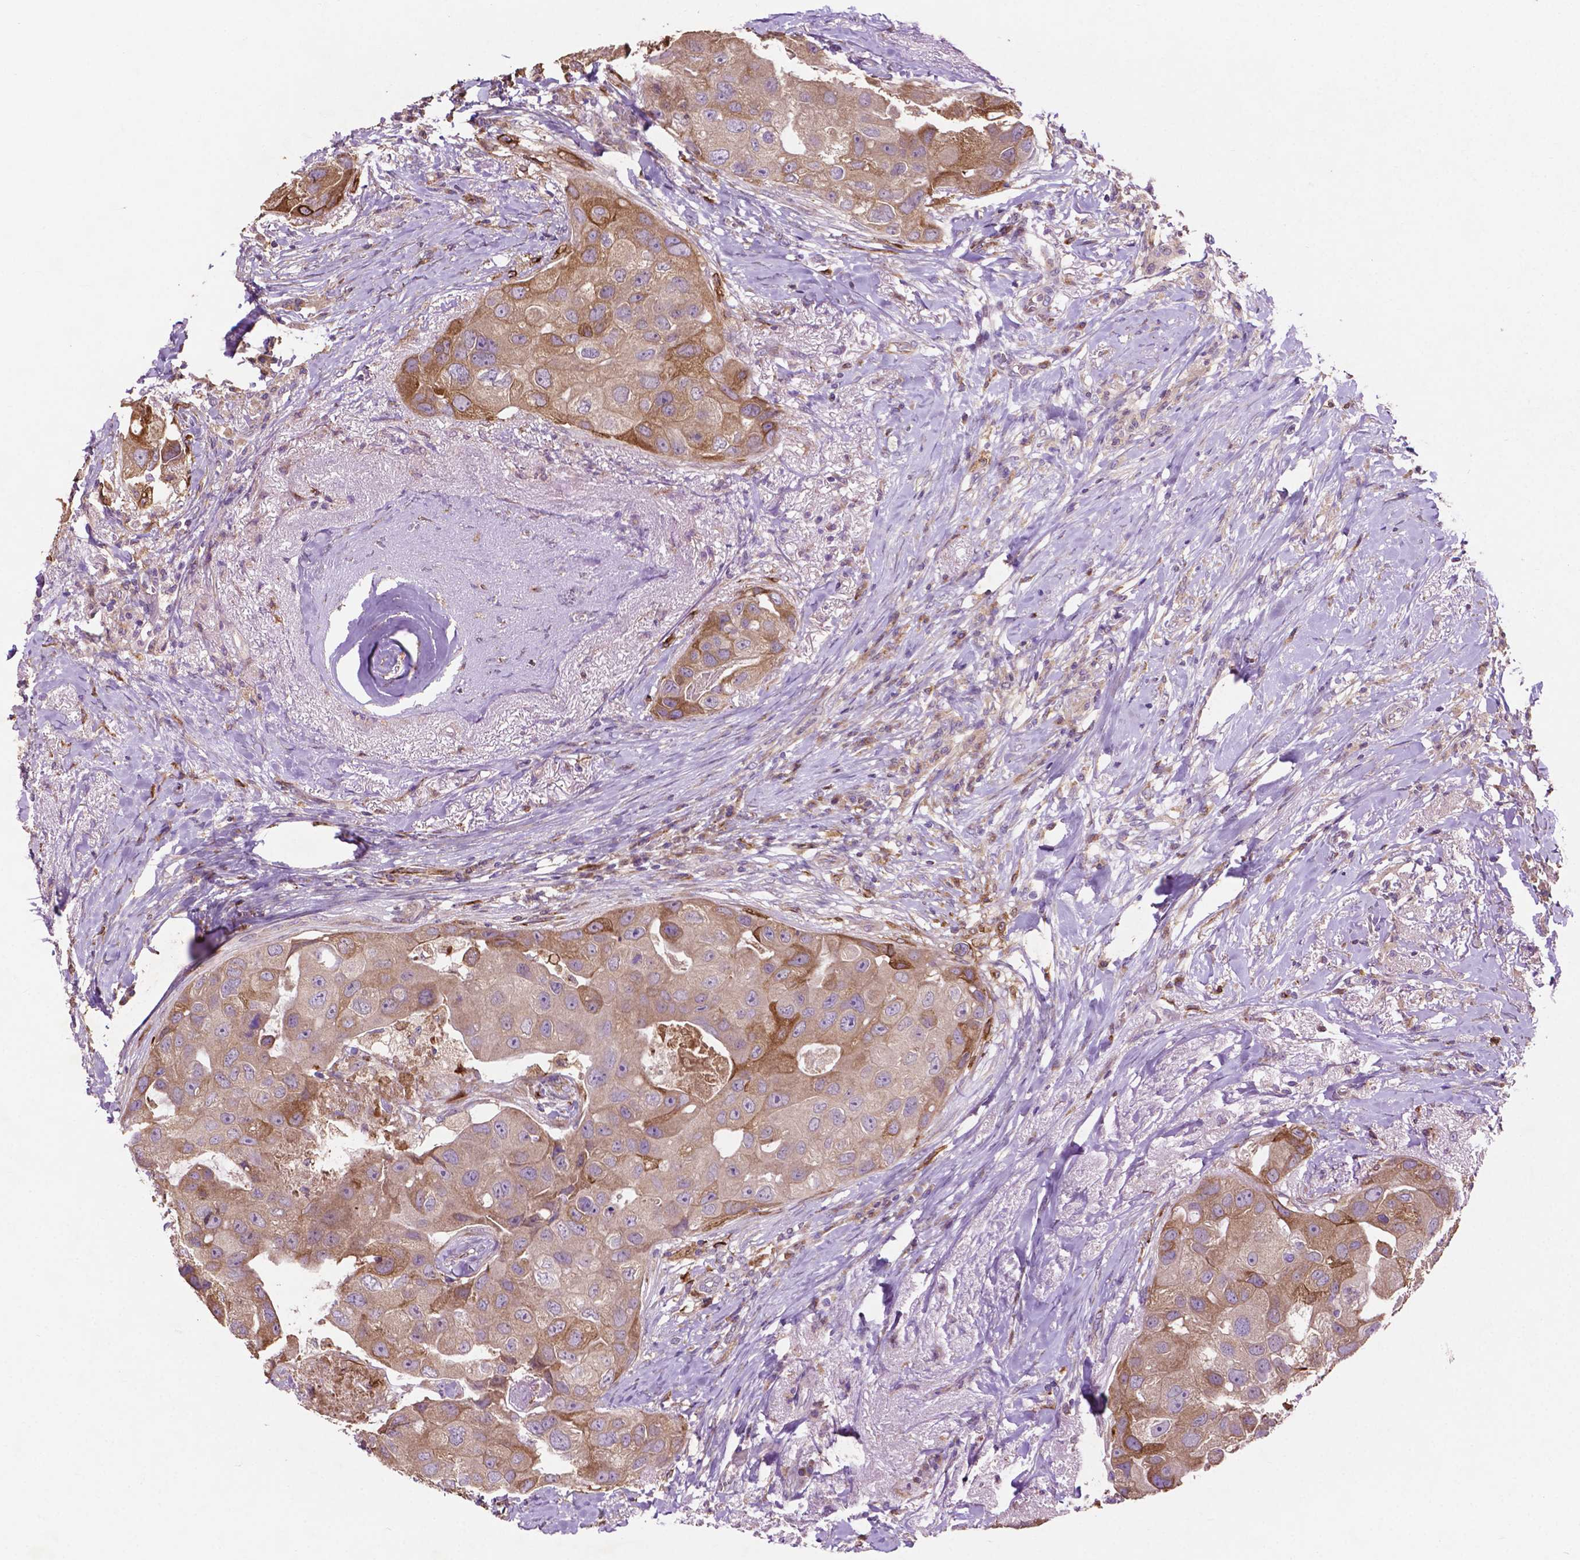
{"staining": {"intensity": "moderate", "quantity": "25%-75%", "location": "cytoplasmic/membranous"}, "tissue": "breast cancer", "cell_type": "Tumor cells", "image_type": "cancer", "snomed": [{"axis": "morphology", "description": "Duct carcinoma"}, {"axis": "topography", "description": "Breast"}], "caption": "Immunohistochemistry (IHC) staining of invasive ductal carcinoma (breast), which exhibits medium levels of moderate cytoplasmic/membranous expression in about 25%-75% of tumor cells indicating moderate cytoplasmic/membranous protein staining. The staining was performed using DAB (3,3'-diaminobenzidine) (brown) for protein detection and nuclei were counterstained in hematoxylin (blue).", "gene": "MBTPS1", "patient": {"sex": "female", "age": 43}}